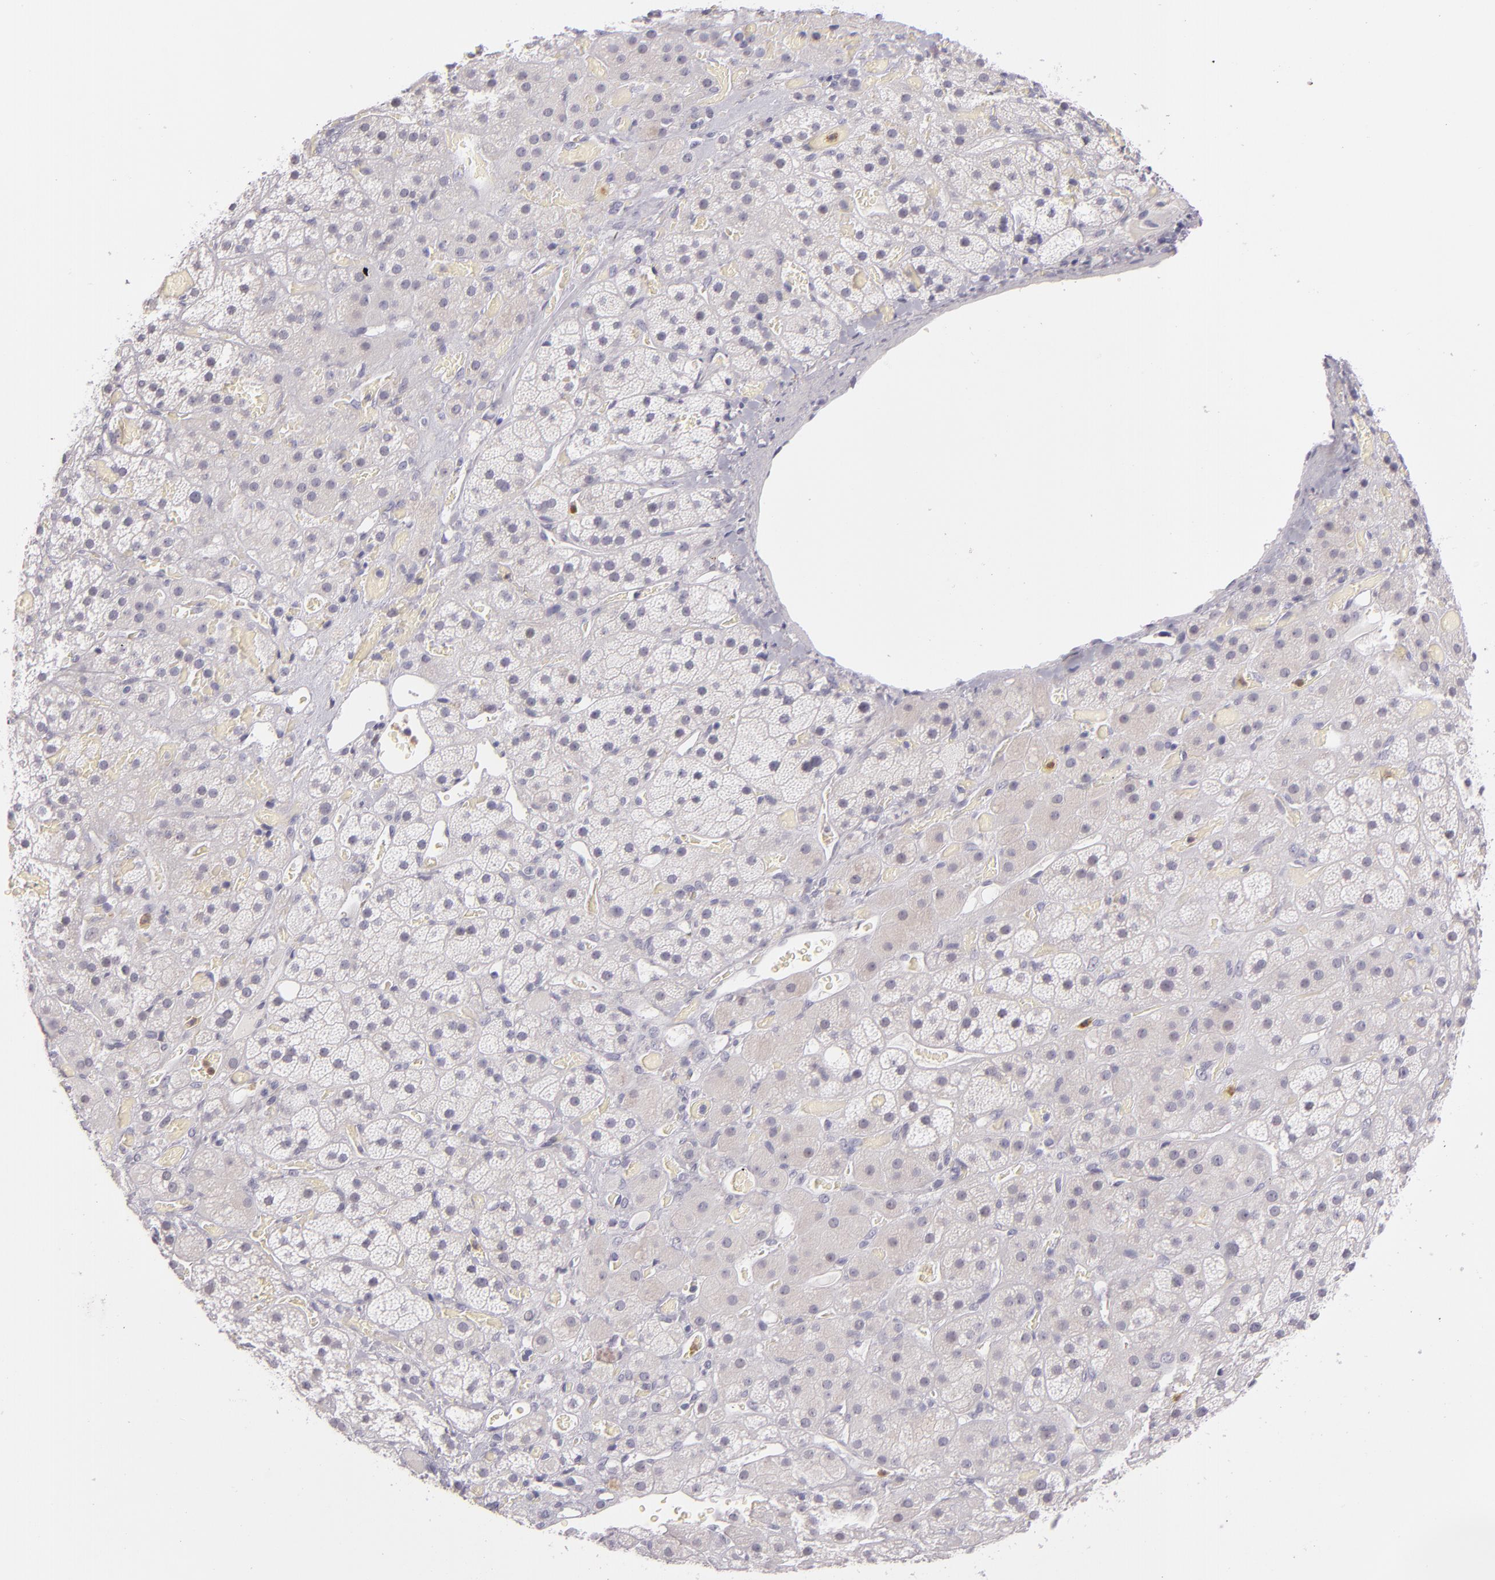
{"staining": {"intensity": "negative", "quantity": "none", "location": "none"}, "tissue": "adrenal gland", "cell_type": "Glandular cells", "image_type": "normal", "snomed": [{"axis": "morphology", "description": "Normal tissue, NOS"}, {"axis": "topography", "description": "Adrenal gland"}], "caption": "Immunohistochemical staining of unremarkable adrenal gland exhibits no significant positivity in glandular cells. (Stains: DAB (3,3'-diaminobenzidine) immunohistochemistry (IHC) with hematoxylin counter stain, Microscopy: brightfield microscopy at high magnification).", "gene": "FAM181A", "patient": {"sex": "male", "age": 57}}